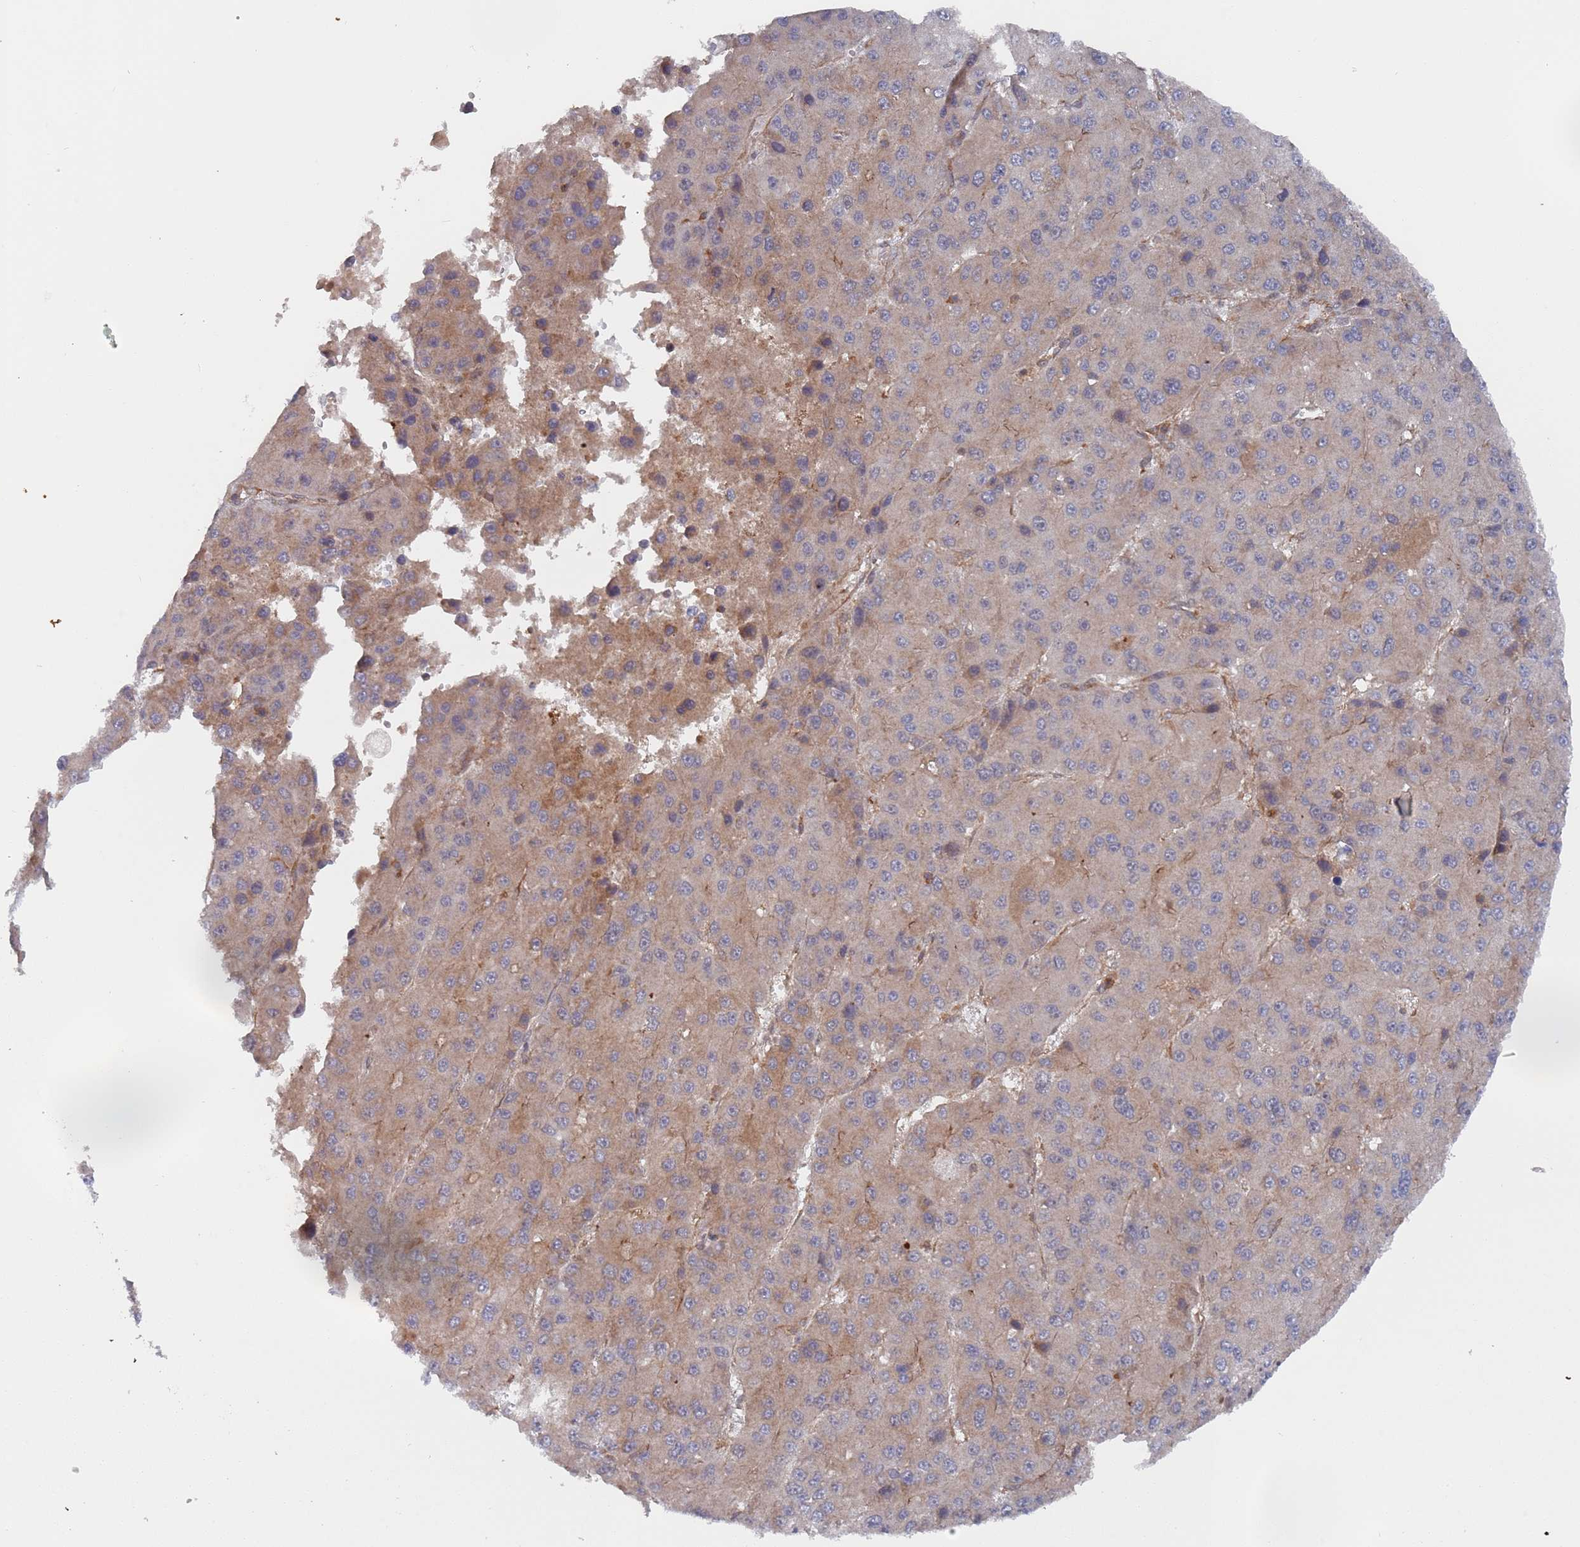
{"staining": {"intensity": "moderate", "quantity": "<25%", "location": "cytoplasmic/membranous"}, "tissue": "liver cancer", "cell_type": "Tumor cells", "image_type": "cancer", "snomed": [{"axis": "morphology", "description": "Carcinoma, Hepatocellular, NOS"}, {"axis": "topography", "description": "Liver"}], "caption": "This is a histology image of IHC staining of liver cancer, which shows moderate staining in the cytoplasmic/membranous of tumor cells.", "gene": "DDX60", "patient": {"sex": "female", "age": 73}}